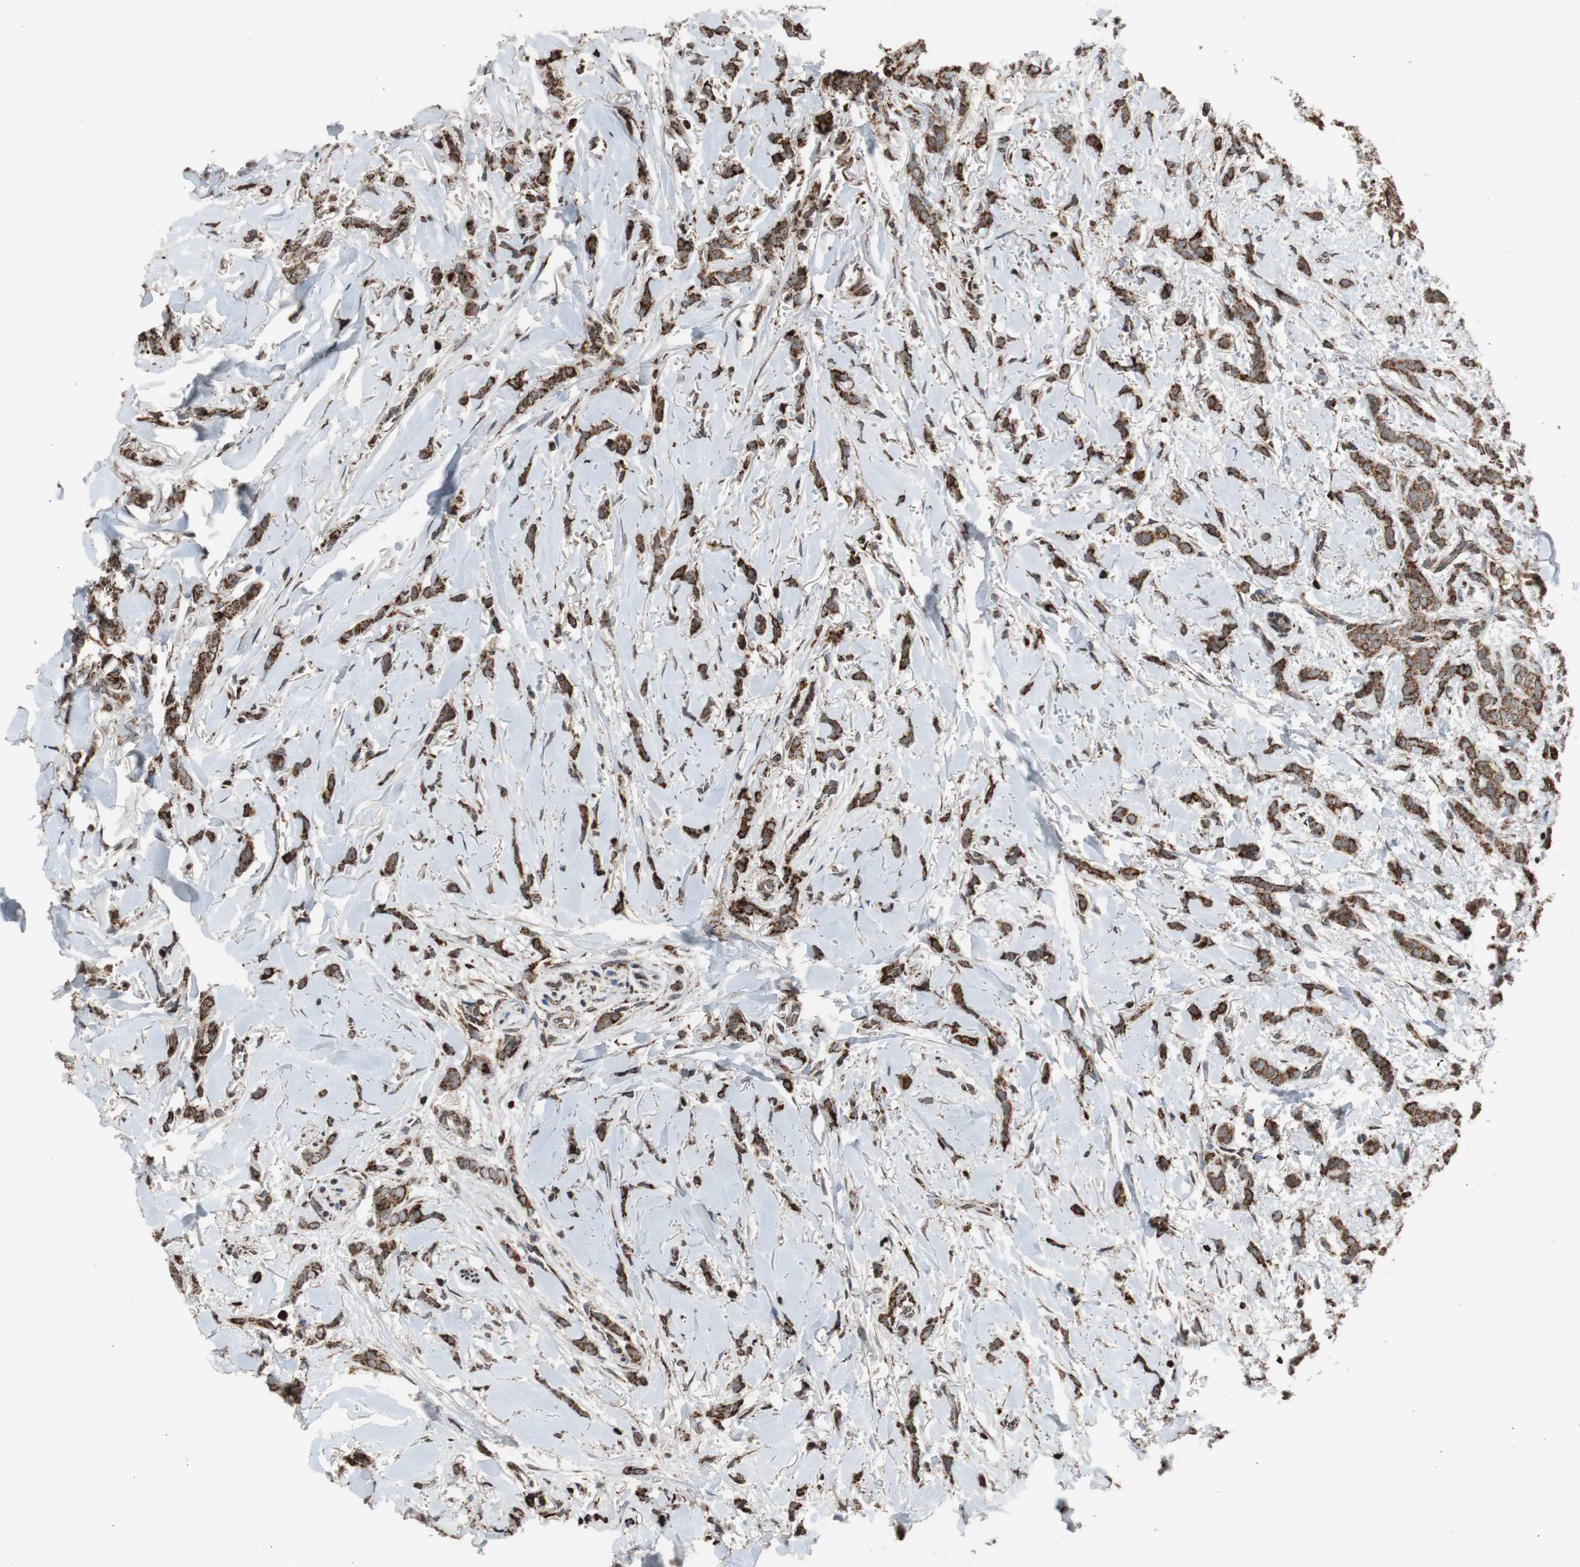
{"staining": {"intensity": "strong", "quantity": ">75%", "location": "cytoplasmic/membranous"}, "tissue": "breast cancer", "cell_type": "Tumor cells", "image_type": "cancer", "snomed": [{"axis": "morphology", "description": "Lobular carcinoma"}, {"axis": "topography", "description": "Skin"}, {"axis": "topography", "description": "Breast"}], "caption": "A high amount of strong cytoplasmic/membranous expression is seen in approximately >75% of tumor cells in lobular carcinoma (breast) tissue. The staining was performed using DAB to visualize the protein expression in brown, while the nuclei were stained in blue with hematoxylin (Magnification: 20x).", "gene": "HSPA9", "patient": {"sex": "female", "age": 46}}